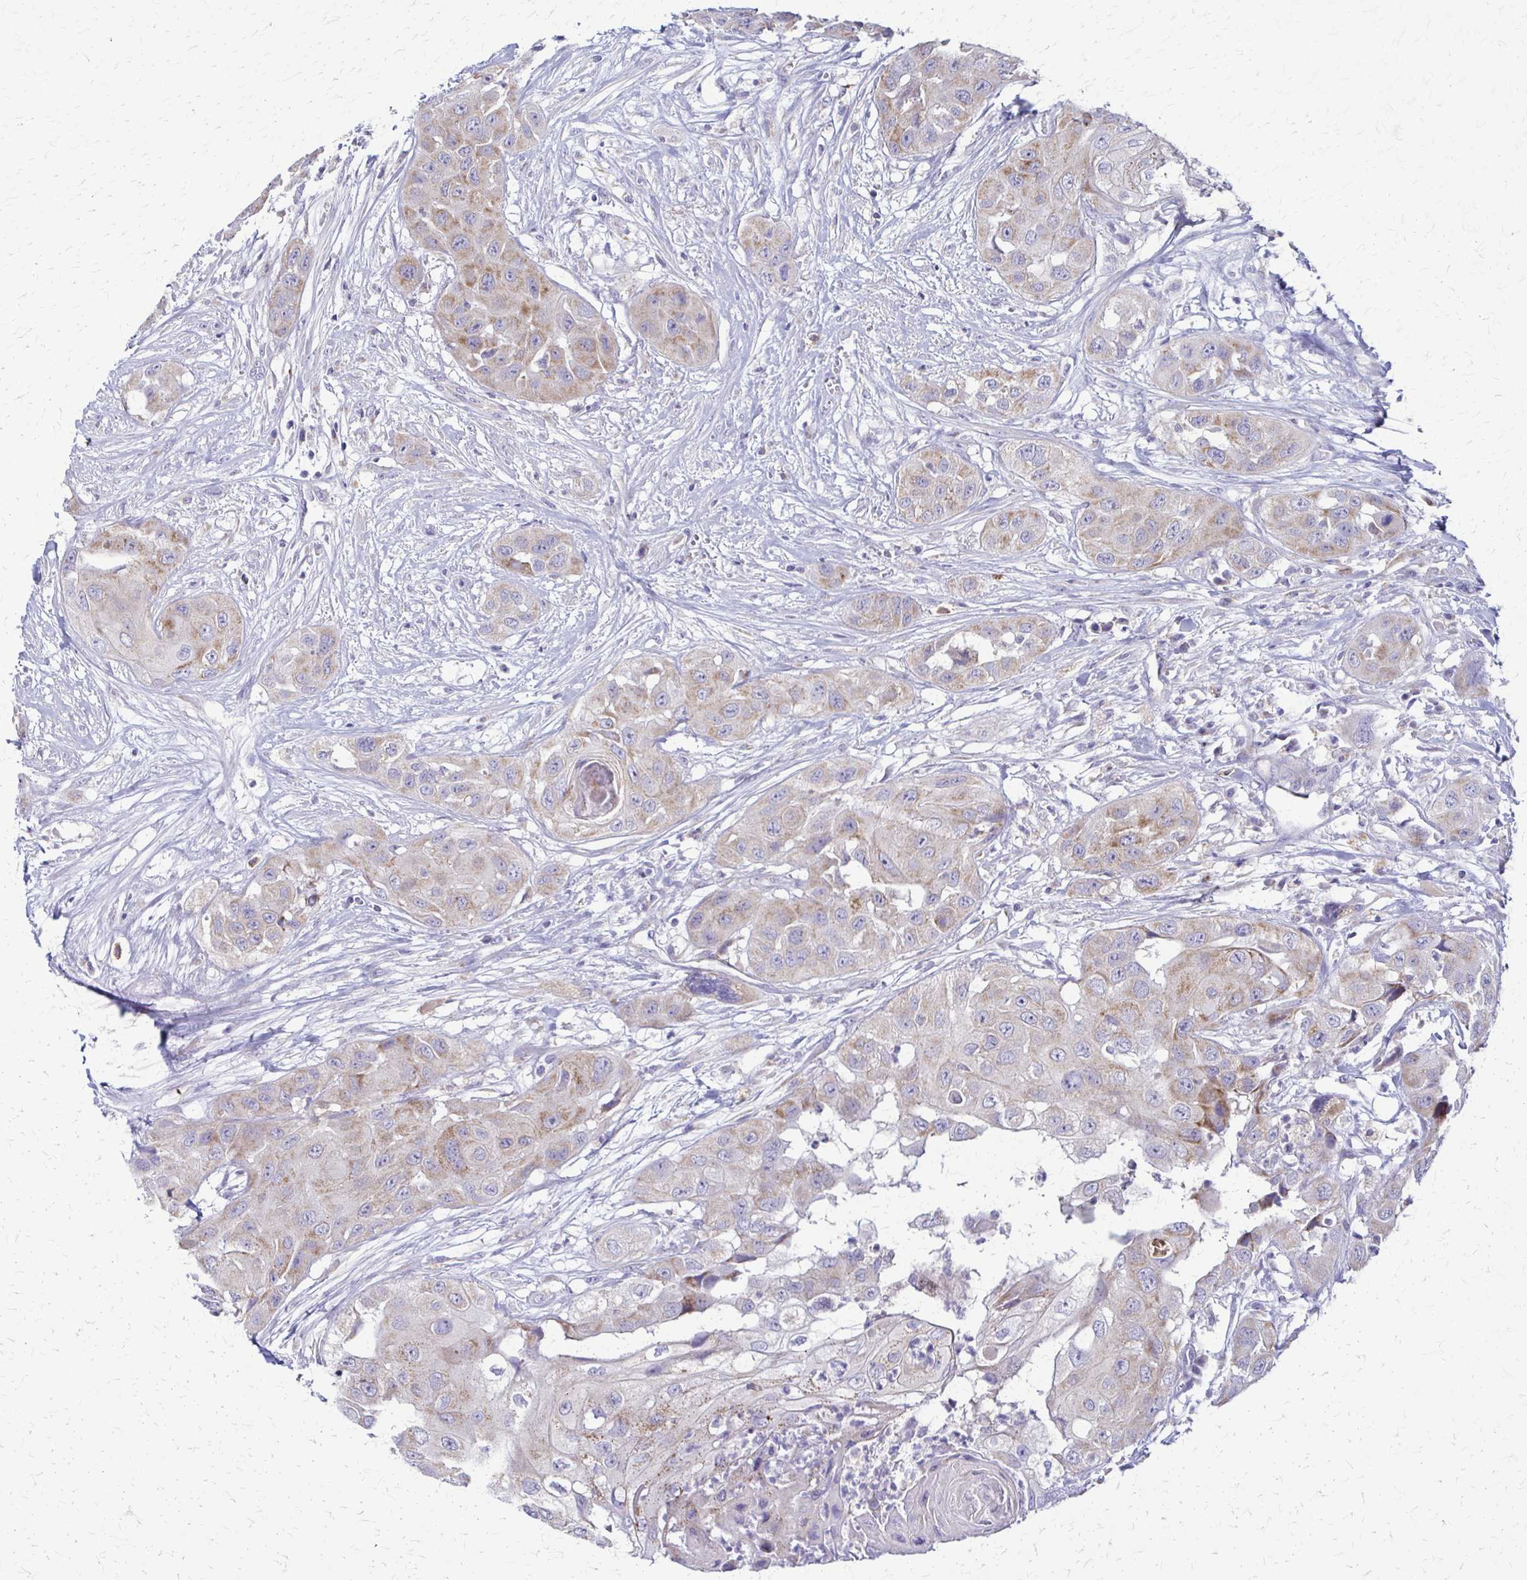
{"staining": {"intensity": "weak", "quantity": "25%-75%", "location": "cytoplasmic/membranous"}, "tissue": "head and neck cancer", "cell_type": "Tumor cells", "image_type": "cancer", "snomed": [{"axis": "morphology", "description": "Squamous cell carcinoma, NOS"}, {"axis": "topography", "description": "Head-Neck"}], "caption": "Squamous cell carcinoma (head and neck) was stained to show a protein in brown. There is low levels of weak cytoplasmic/membranous expression in about 25%-75% of tumor cells.", "gene": "SAMD13", "patient": {"sex": "male", "age": 83}}